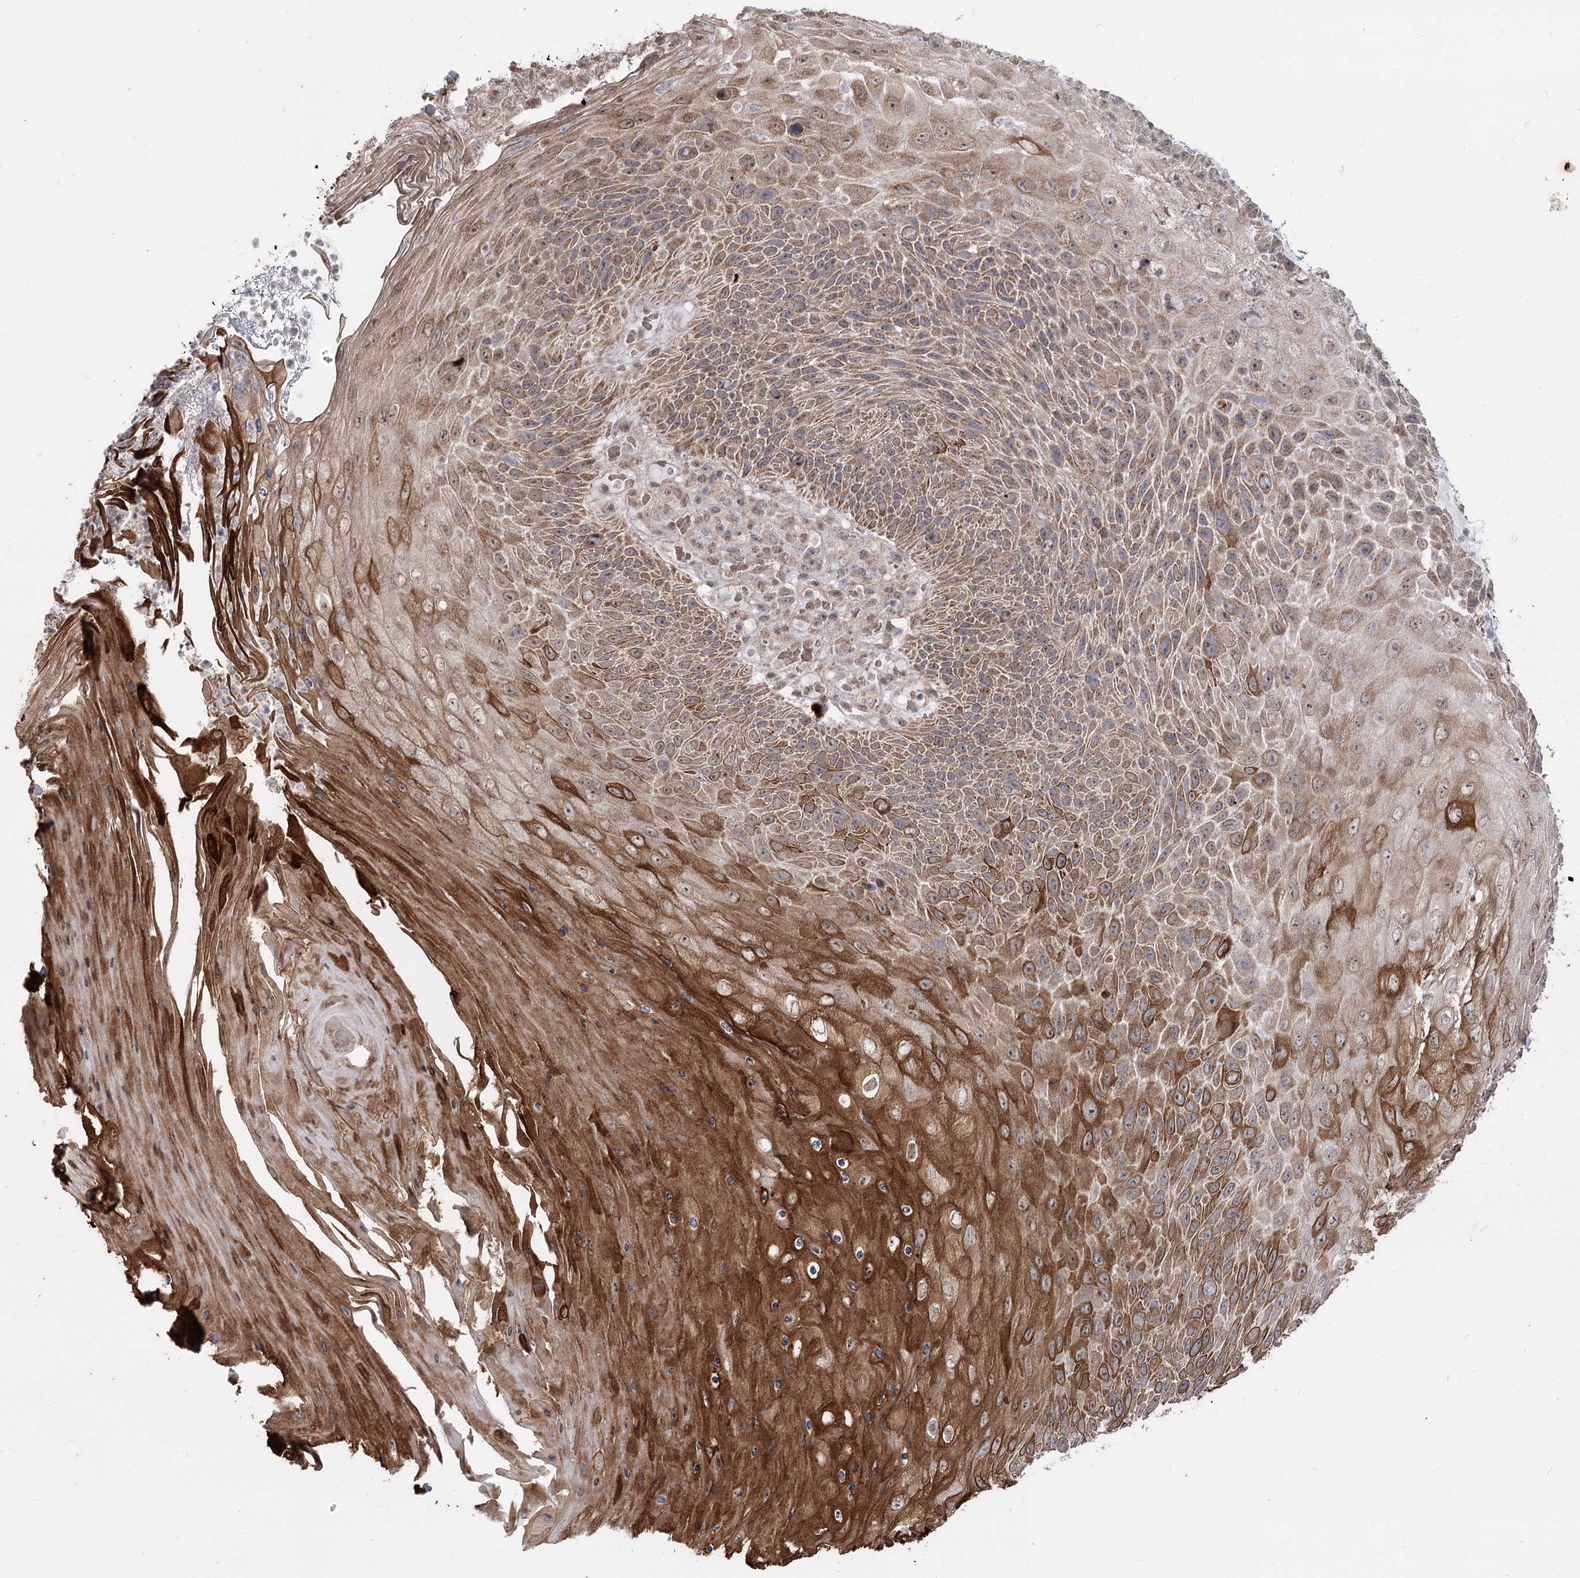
{"staining": {"intensity": "strong", "quantity": ">75%", "location": "cytoplasmic/membranous"}, "tissue": "skin cancer", "cell_type": "Tumor cells", "image_type": "cancer", "snomed": [{"axis": "morphology", "description": "Squamous cell carcinoma, NOS"}, {"axis": "topography", "description": "Skin"}], "caption": "Tumor cells display strong cytoplasmic/membranous positivity in approximately >75% of cells in skin squamous cell carcinoma.", "gene": "ZSCAN23", "patient": {"sex": "female", "age": 88}}